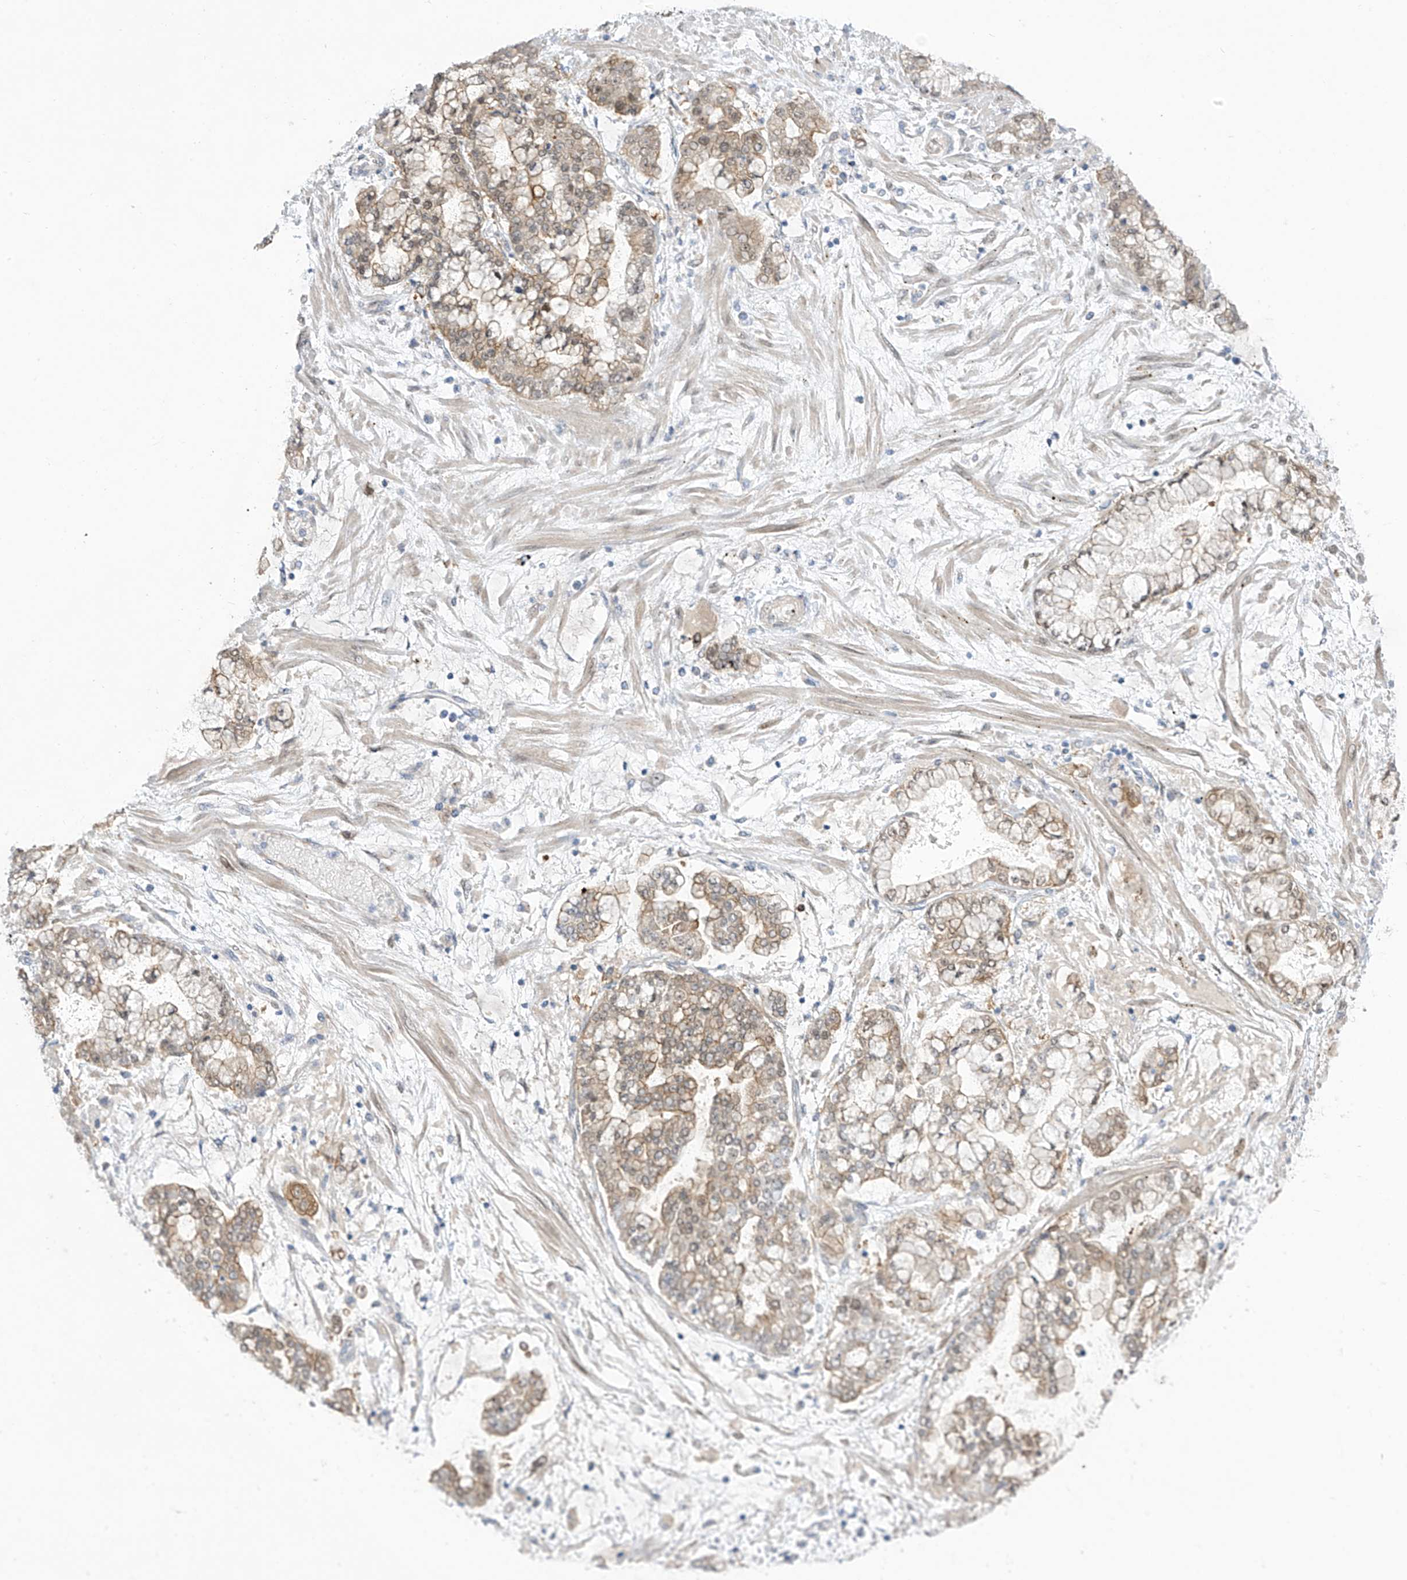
{"staining": {"intensity": "weak", "quantity": ">75%", "location": "cytoplasmic/membranous"}, "tissue": "stomach cancer", "cell_type": "Tumor cells", "image_type": "cancer", "snomed": [{"axis": "morphology", "description": "Normal tissue, NOS"}, {"axis": "morphology", "description": "Adenocarcinoma, NOS"}, {"axis": "topography", "description": "Stomach, upper"}, {"axis": "topography", "description": "Stomach"}], "caption": "Protein expression analysis of adenocarcinoma (stomach) shows weak cytoplasmic/membranous staining in about >75% of tumor cells. The staining was performed using DAB (3,3'-diaminobenzidine), with brown indicating positive protein expression. Nuclei are stained blue with hematoxylin.", "gene": "EIPR1", "patient": {"sex": "male", "age": 76}}